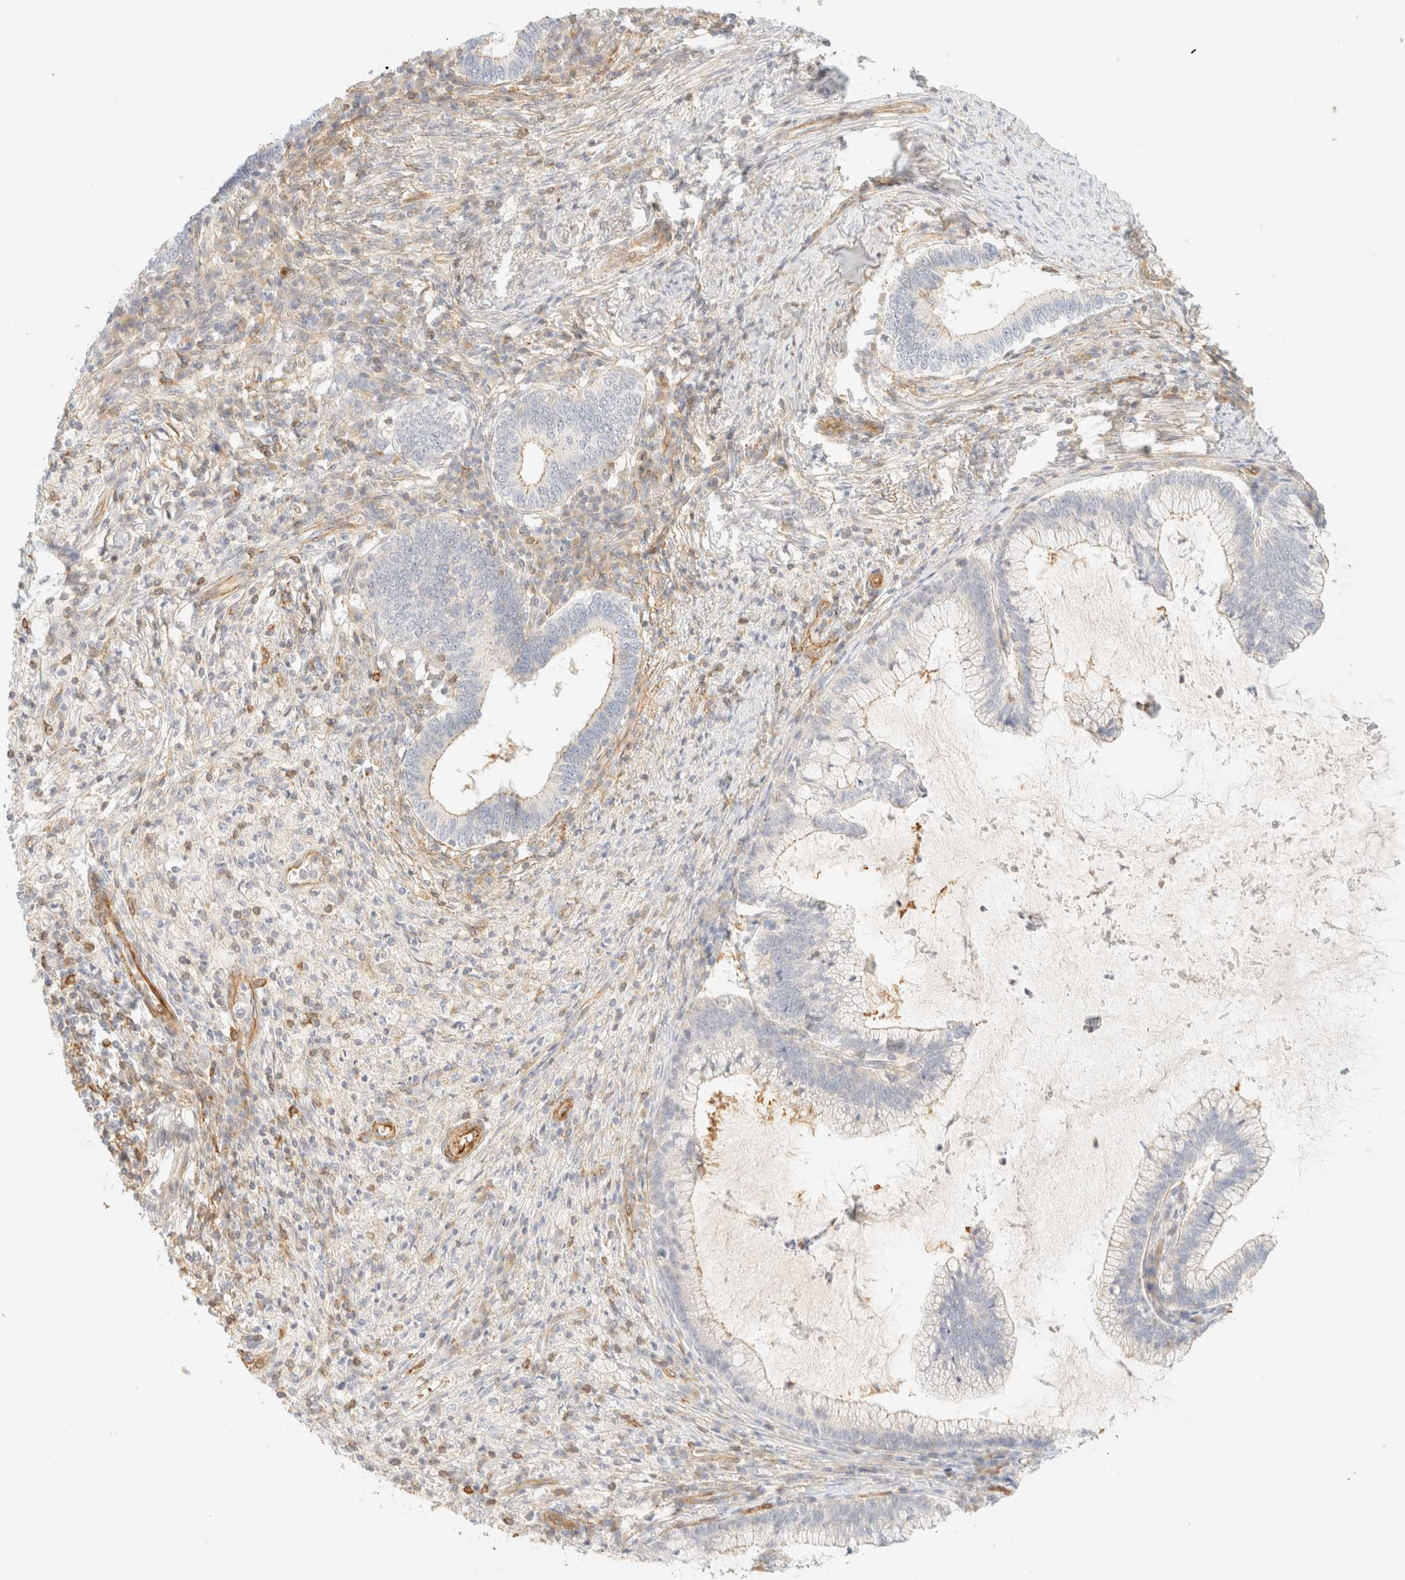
{"staining": {"intensity": "weak", "quantity": "<25%", "location": "cytoplasmic/membranous"}, "tissue": "cervical cancer", "cell_type": "Tumor cells", "image_type": "cancer", "snomed": [{"axis": "morphology", "description": "Adenocarcinoma, NOS"}, {"axis": "topography", "description": "Cervix"}], "caption": "An immunohistochemistry (IHC) image of cervical cancer (adenocarcinoma) is shown. There is no staining in tumor cells of cervical cancer (adenocarcinoma). (DAB (3,3'-diaminobenzidine) immunohistochemistry (IHC) visualized using brightfield microscopy, high magnification).", "gene": "OTOP2", "patient": {"sex": "female", "age": 36}}